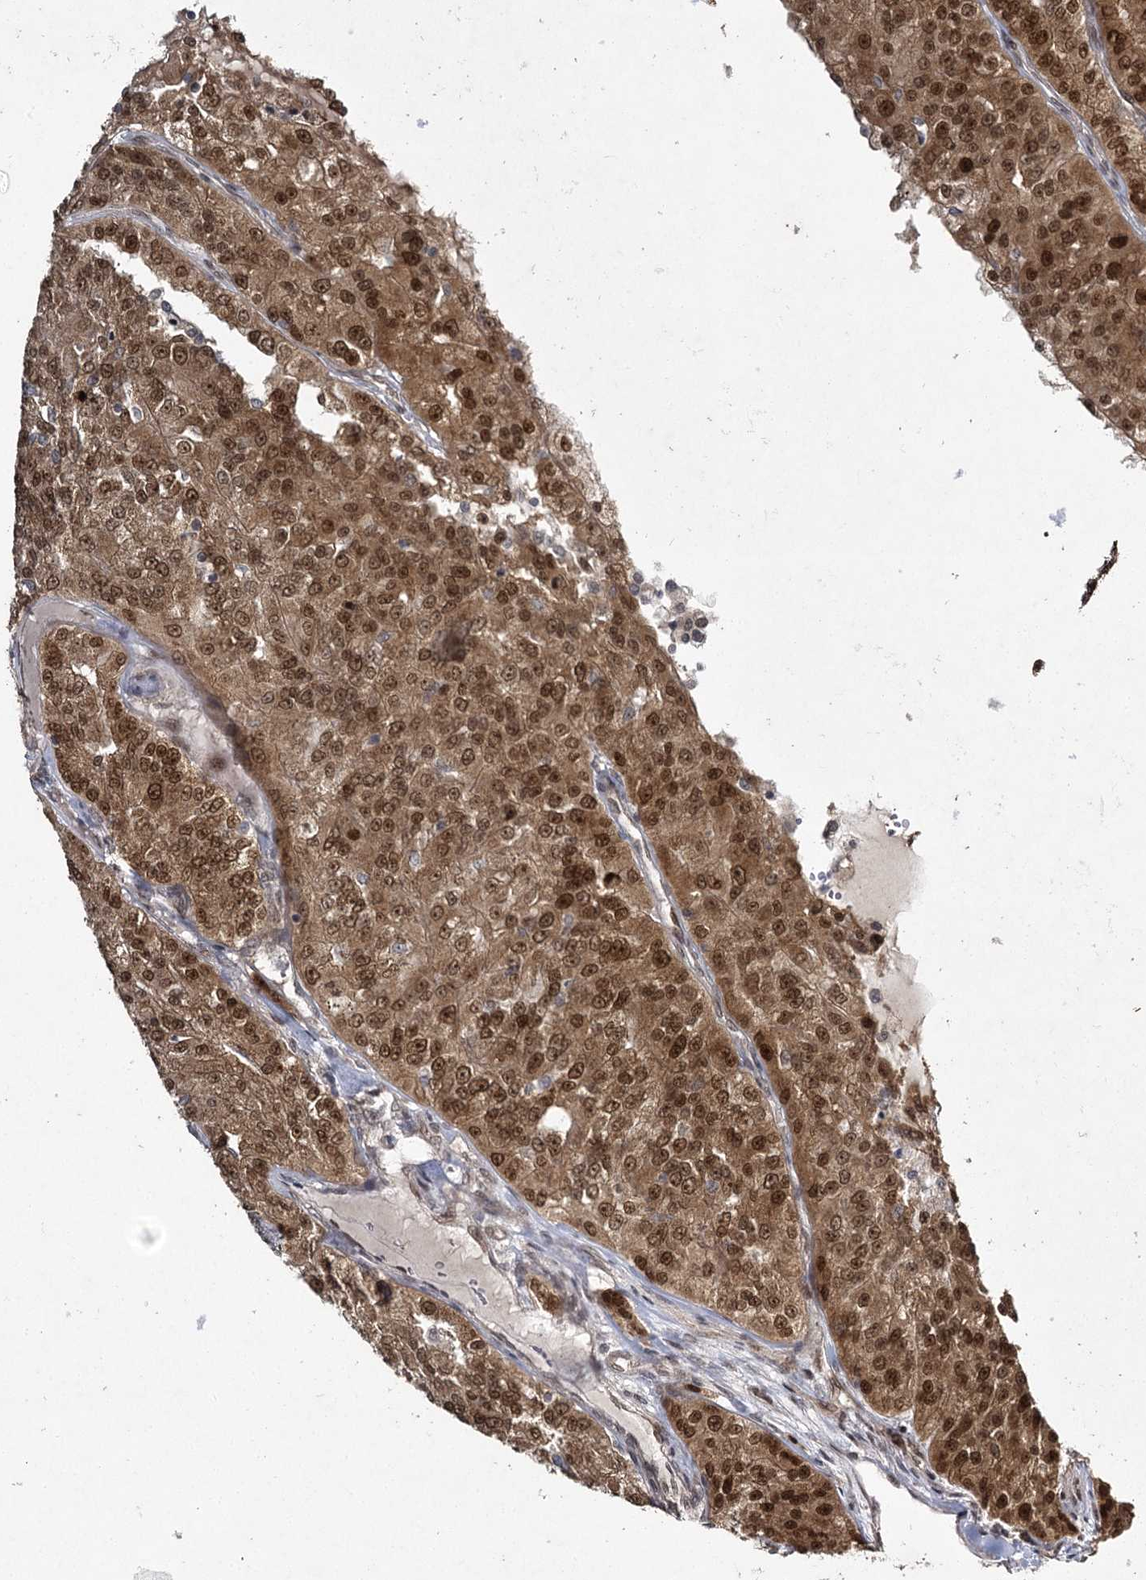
{"staining": {"intensity": "strong", "quantity": ">75%", "location": "cytoplasmic/membranous,nuclear"}, "tissue": "renal cancer", "cell_type": "Tumor cells", "image_type": "cancer", "snomed": [{"axis": "morphology", "description": "Adenocarcinoma, NOS"}, {"axis": "topography", "description": "Kidney"}], "caption": "High-magnification brightfield microscopy of renal adenocarcinoma stained with DAB (brown) and counterstained with hematoxylin (blue). tumor cells exhibit strong cytoplasmic/membranous and nuclear expression is seen in approximately>75% of cells.", "gene": "DCUN1D4", "patient": {"sex": "female", "age": 63}}